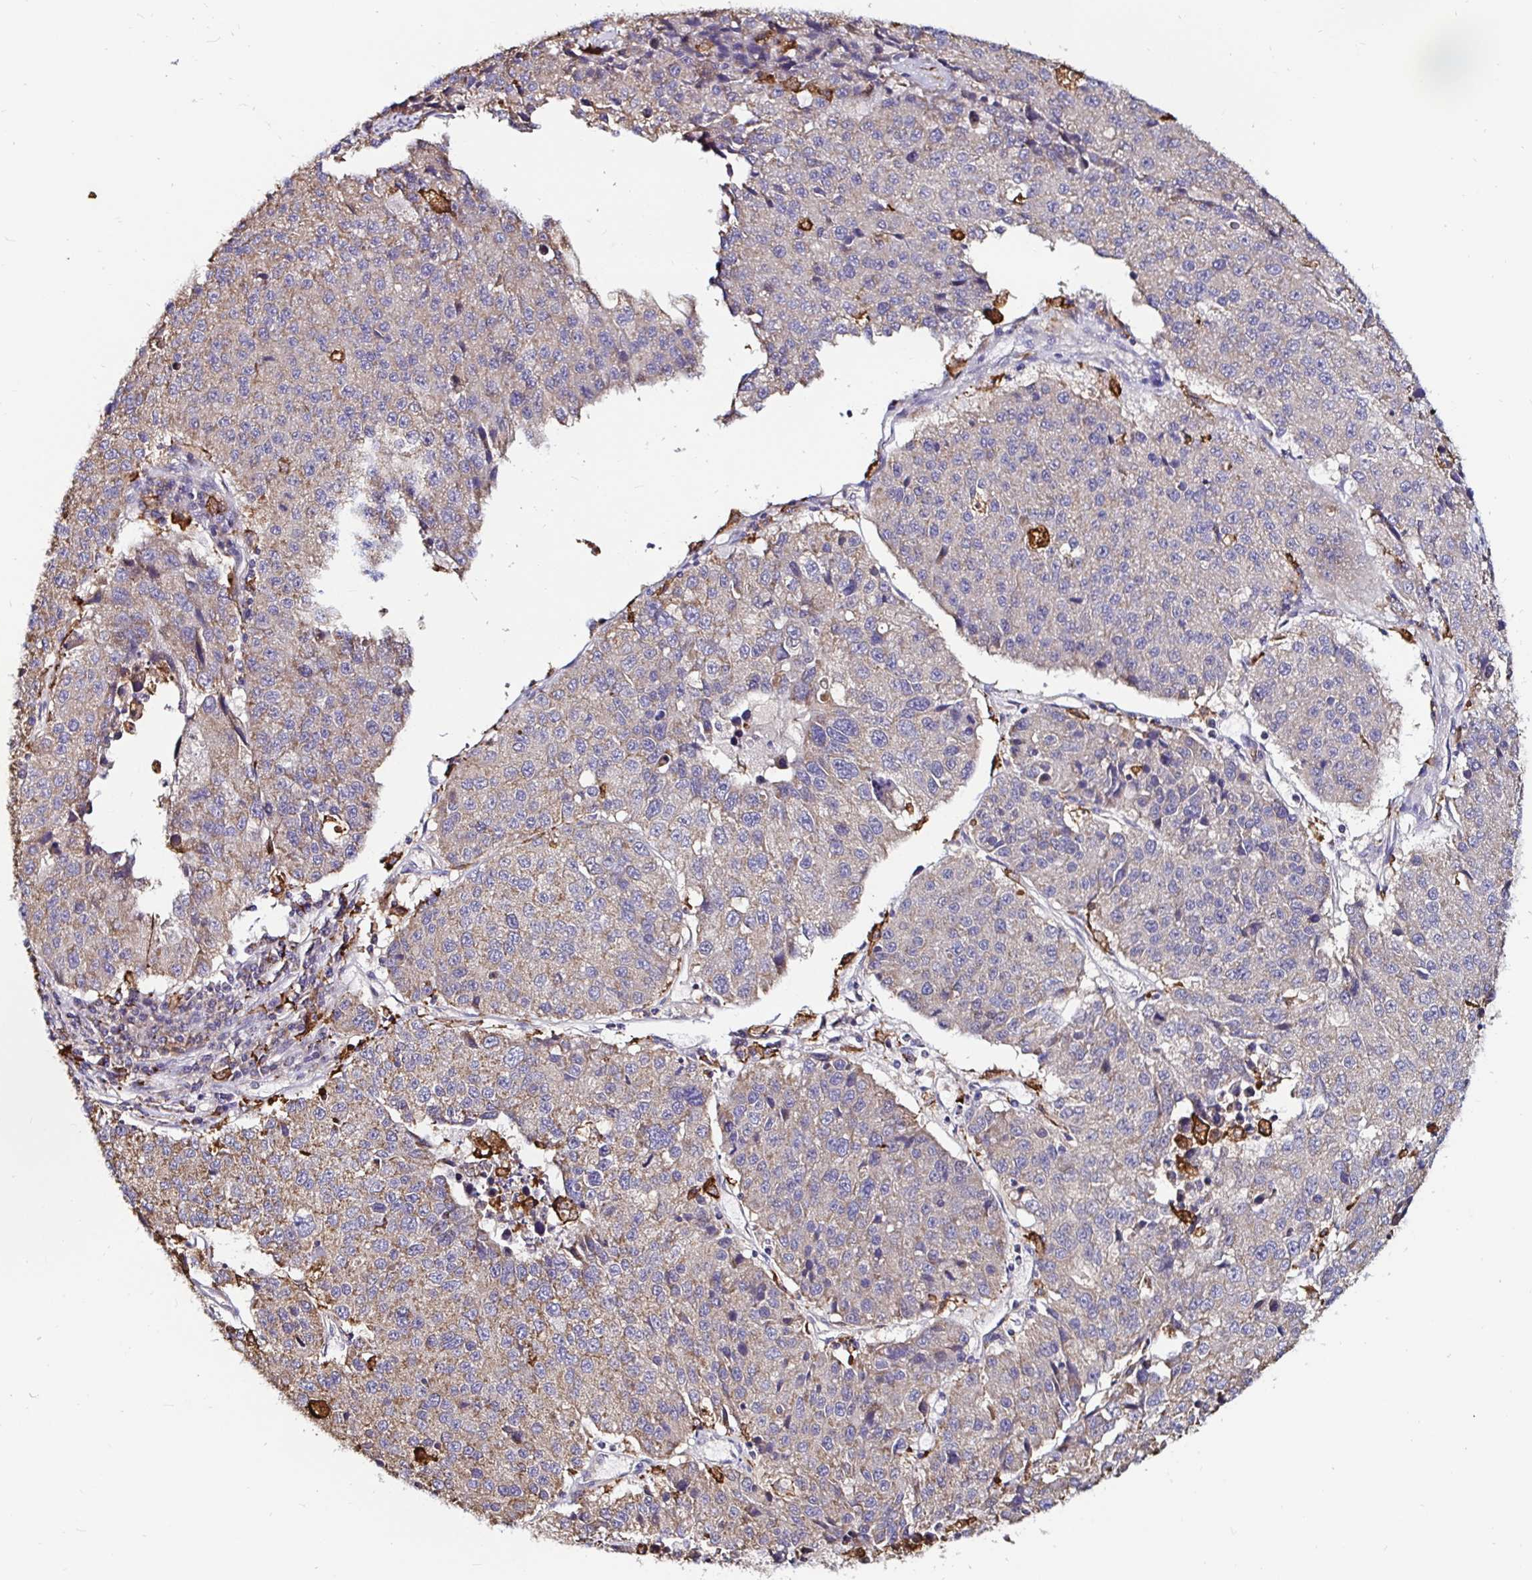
{"staining": {"intensity": "moderate", "quantity": "25%-75%", "location": "cytoplasmic/membranous"}, "tissue": "stomach cancer", "cell_type": "Tumor cells", "image_type": "cancer", "snomed": [{"axis": "morphology", "description": "Adenocarcinoma, NOS"}, {"axis": "topography", "description": "Stomach"}], "caption": "DAB (3,3'-diaminobenzidine) immunohistochemical staining of stomach cancer exhibits moderate cytoplasmic/membranous protein positivity in about 25%-75% of tumor cells. Using DAB (brown) and hematoxylin (blue) stains, captured at high magnification using brightfield microscopy.", "gene": "MSR1", "patient": {"sex": "male", "age": 71}}